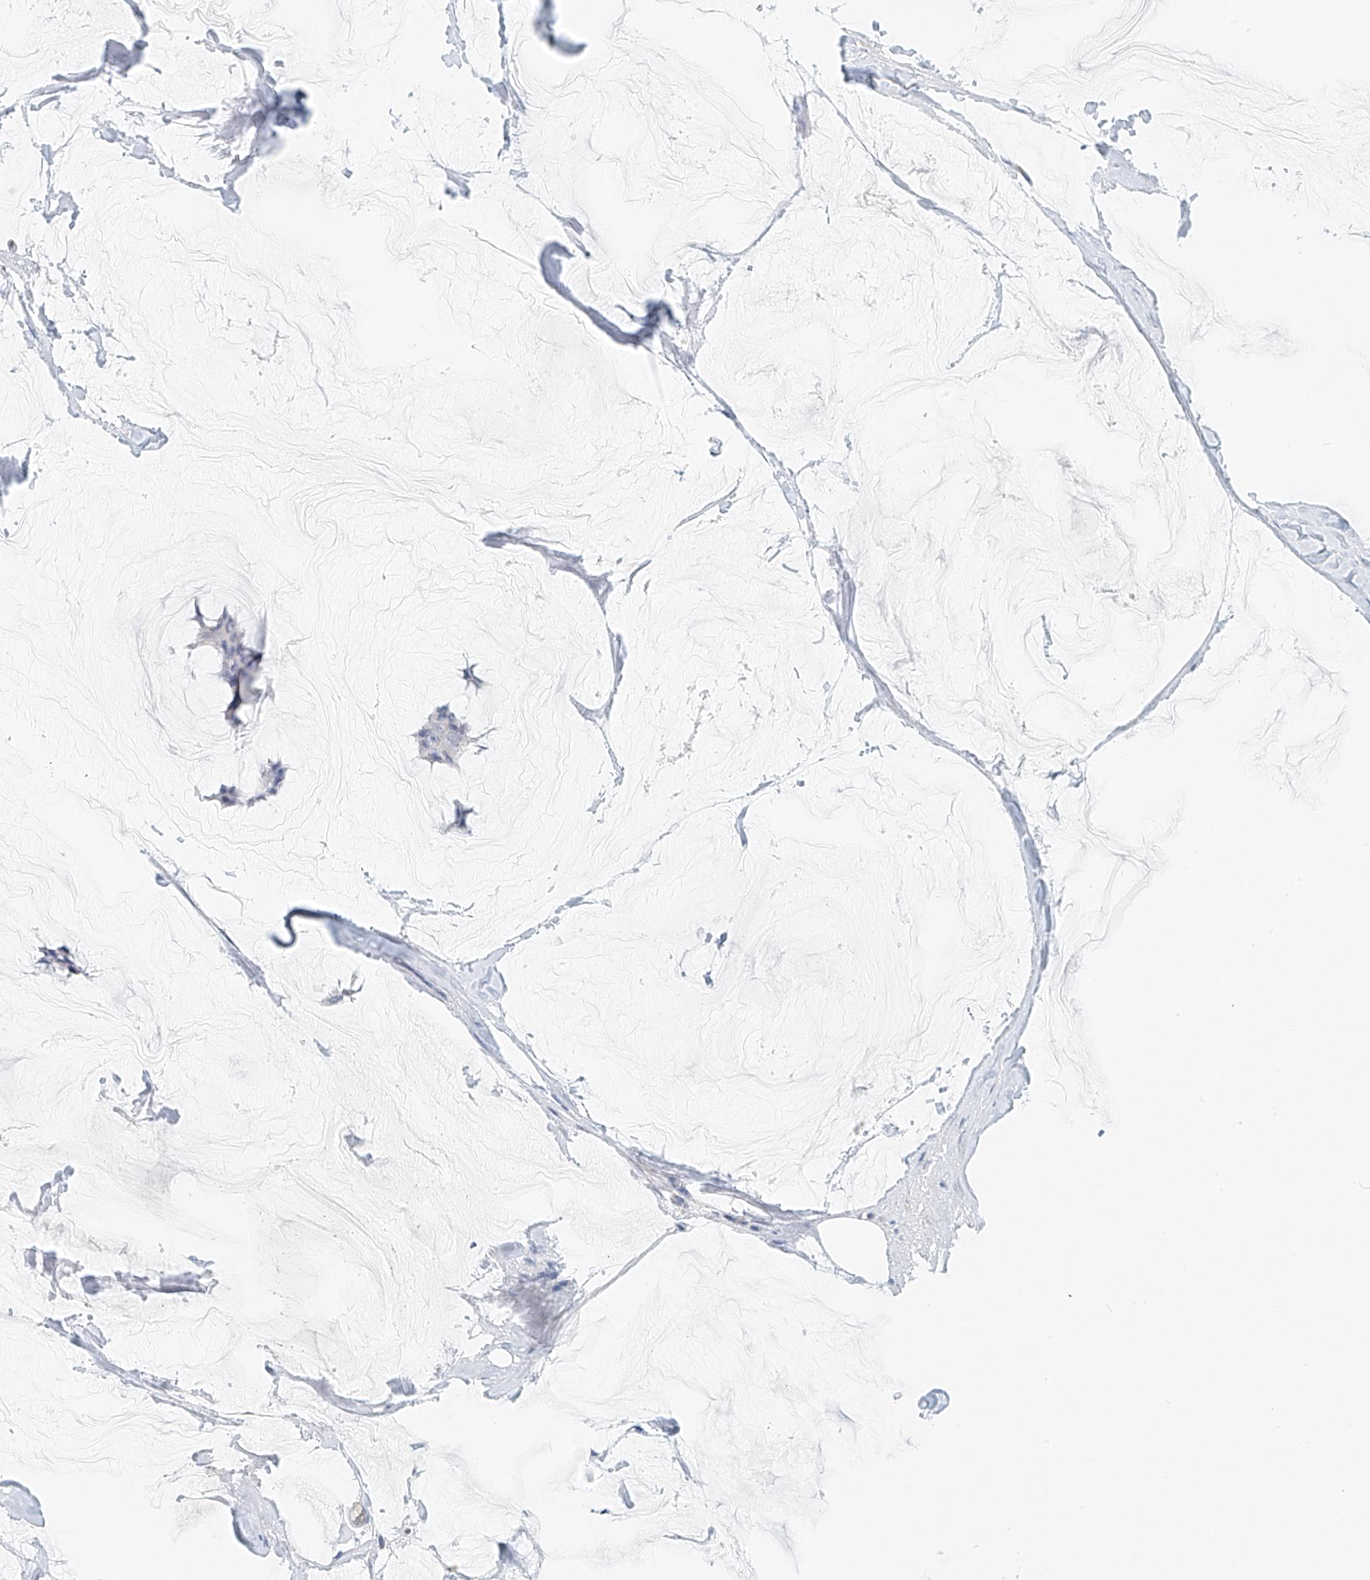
{"staining": {"intensity": "negative", "quantity": "none", "location": "none"}, "tissue": "breast cancer", "cell_type": "Tumor cells", "image_type": "cancer", "snomed": [{"axis": "morphology", "description": "Duct carcinoma"}, {"axis": "topography", "description": "Breast"}], "caption": "This micrograph is of breast cancer (invasive ductal carcinoma) stained with immunohistochemistry to label a protein in brown with the nuclei are counter-stained blue. There is no positivity in tumor cells.", "gene": "ARHGAP28", "patient": {"sex": "female", "age": 93}}